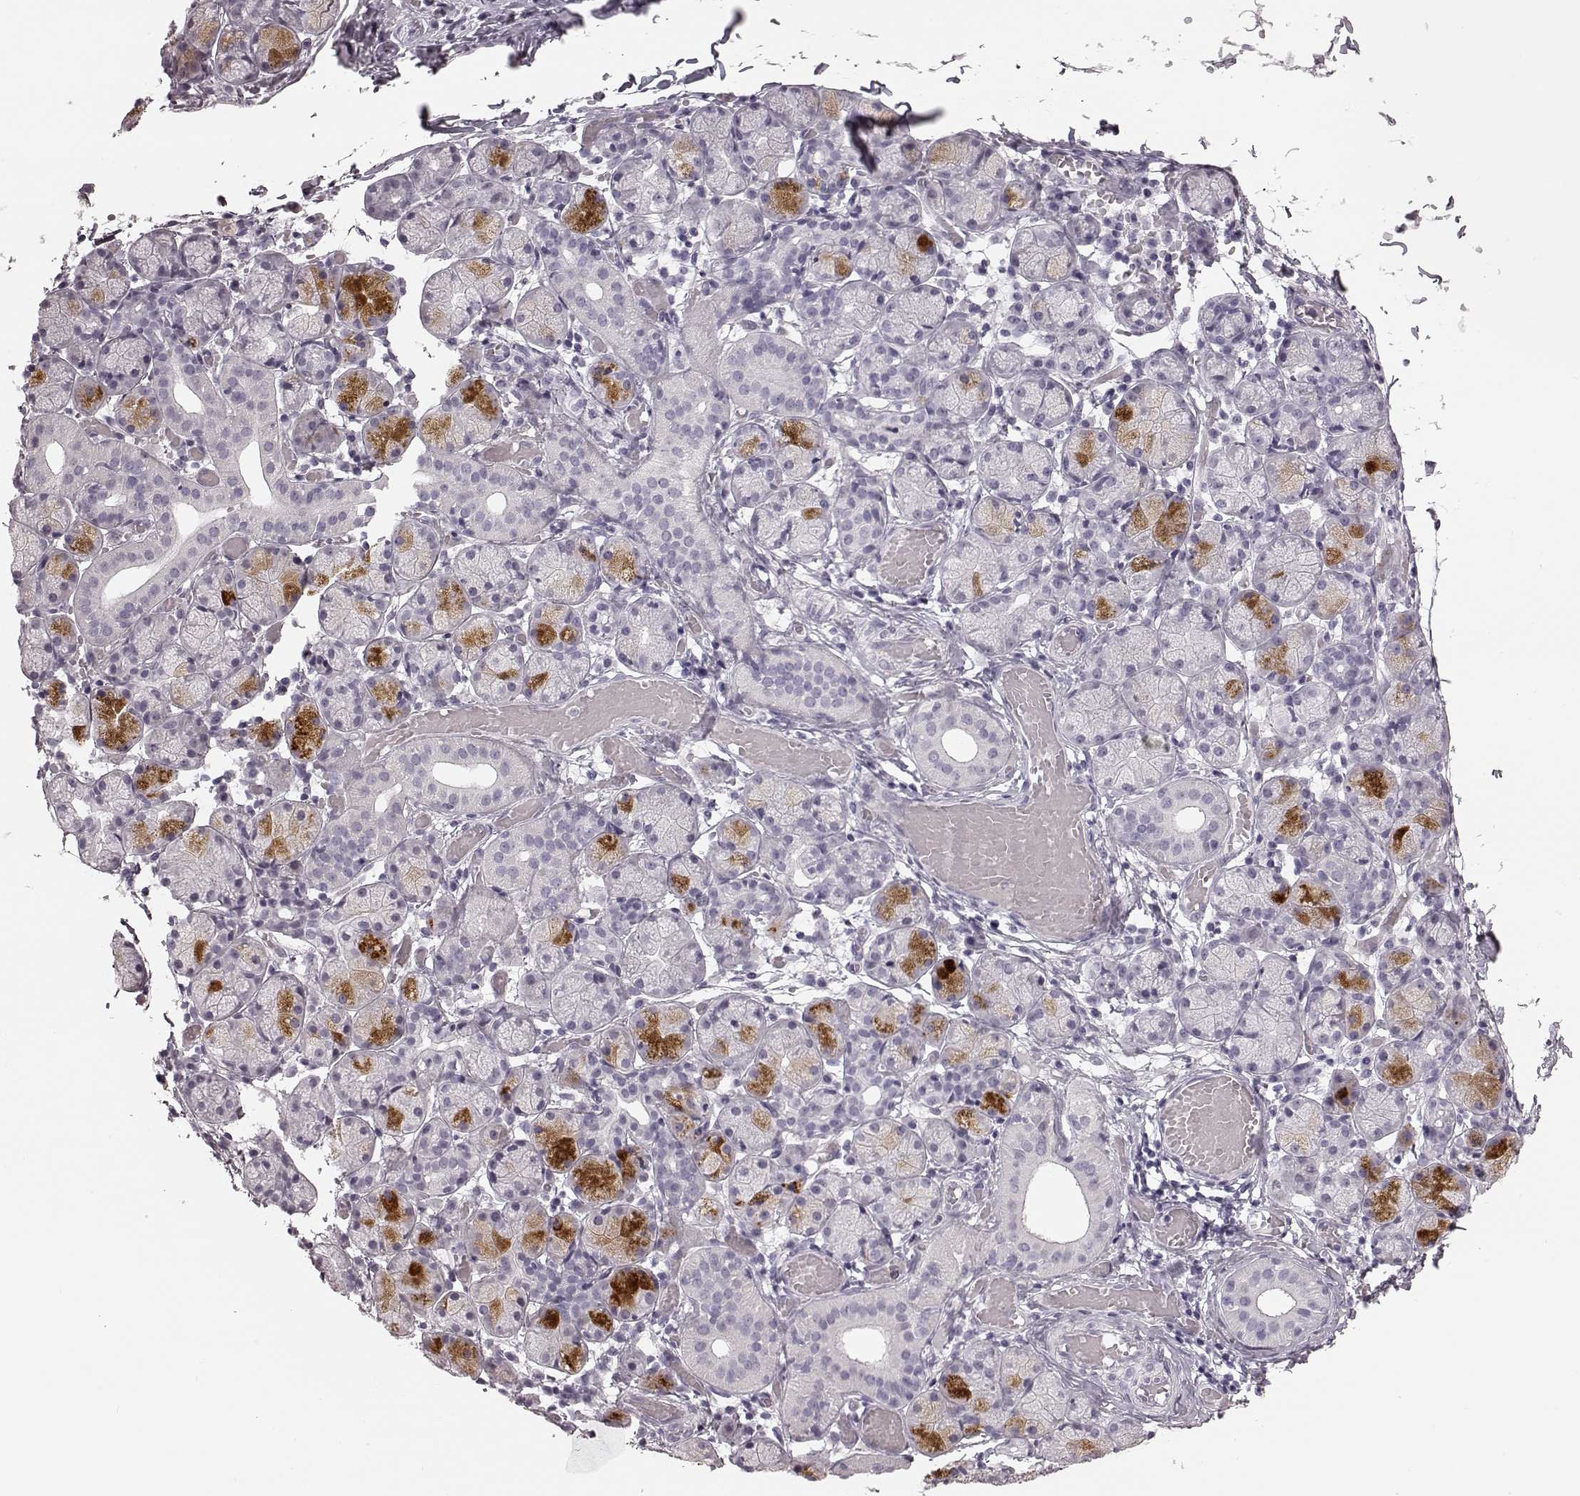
{"staining": {"intensity": "moderate", "quantity": "<25%", "location": "cytoplasmic/membranous"}, "tissue": "salivary gland", "cell_type": "Glandular cells", "image_type": "normal", "snomed": [{"axis": "morphology", "description": "Normal tissue, NOS"}, {"axis": "topography", "description": "Salivary gland"}], "caption": "Protein staining of unremarkable salivary gland shows moderate cytoplasmic/membranous expression in approximately <25% of glandular cells. (DAB IHC with brightfield microscopy, high magnification).", "gene": "ZNF433", "patient": {"sex": "female", "age": 24}}